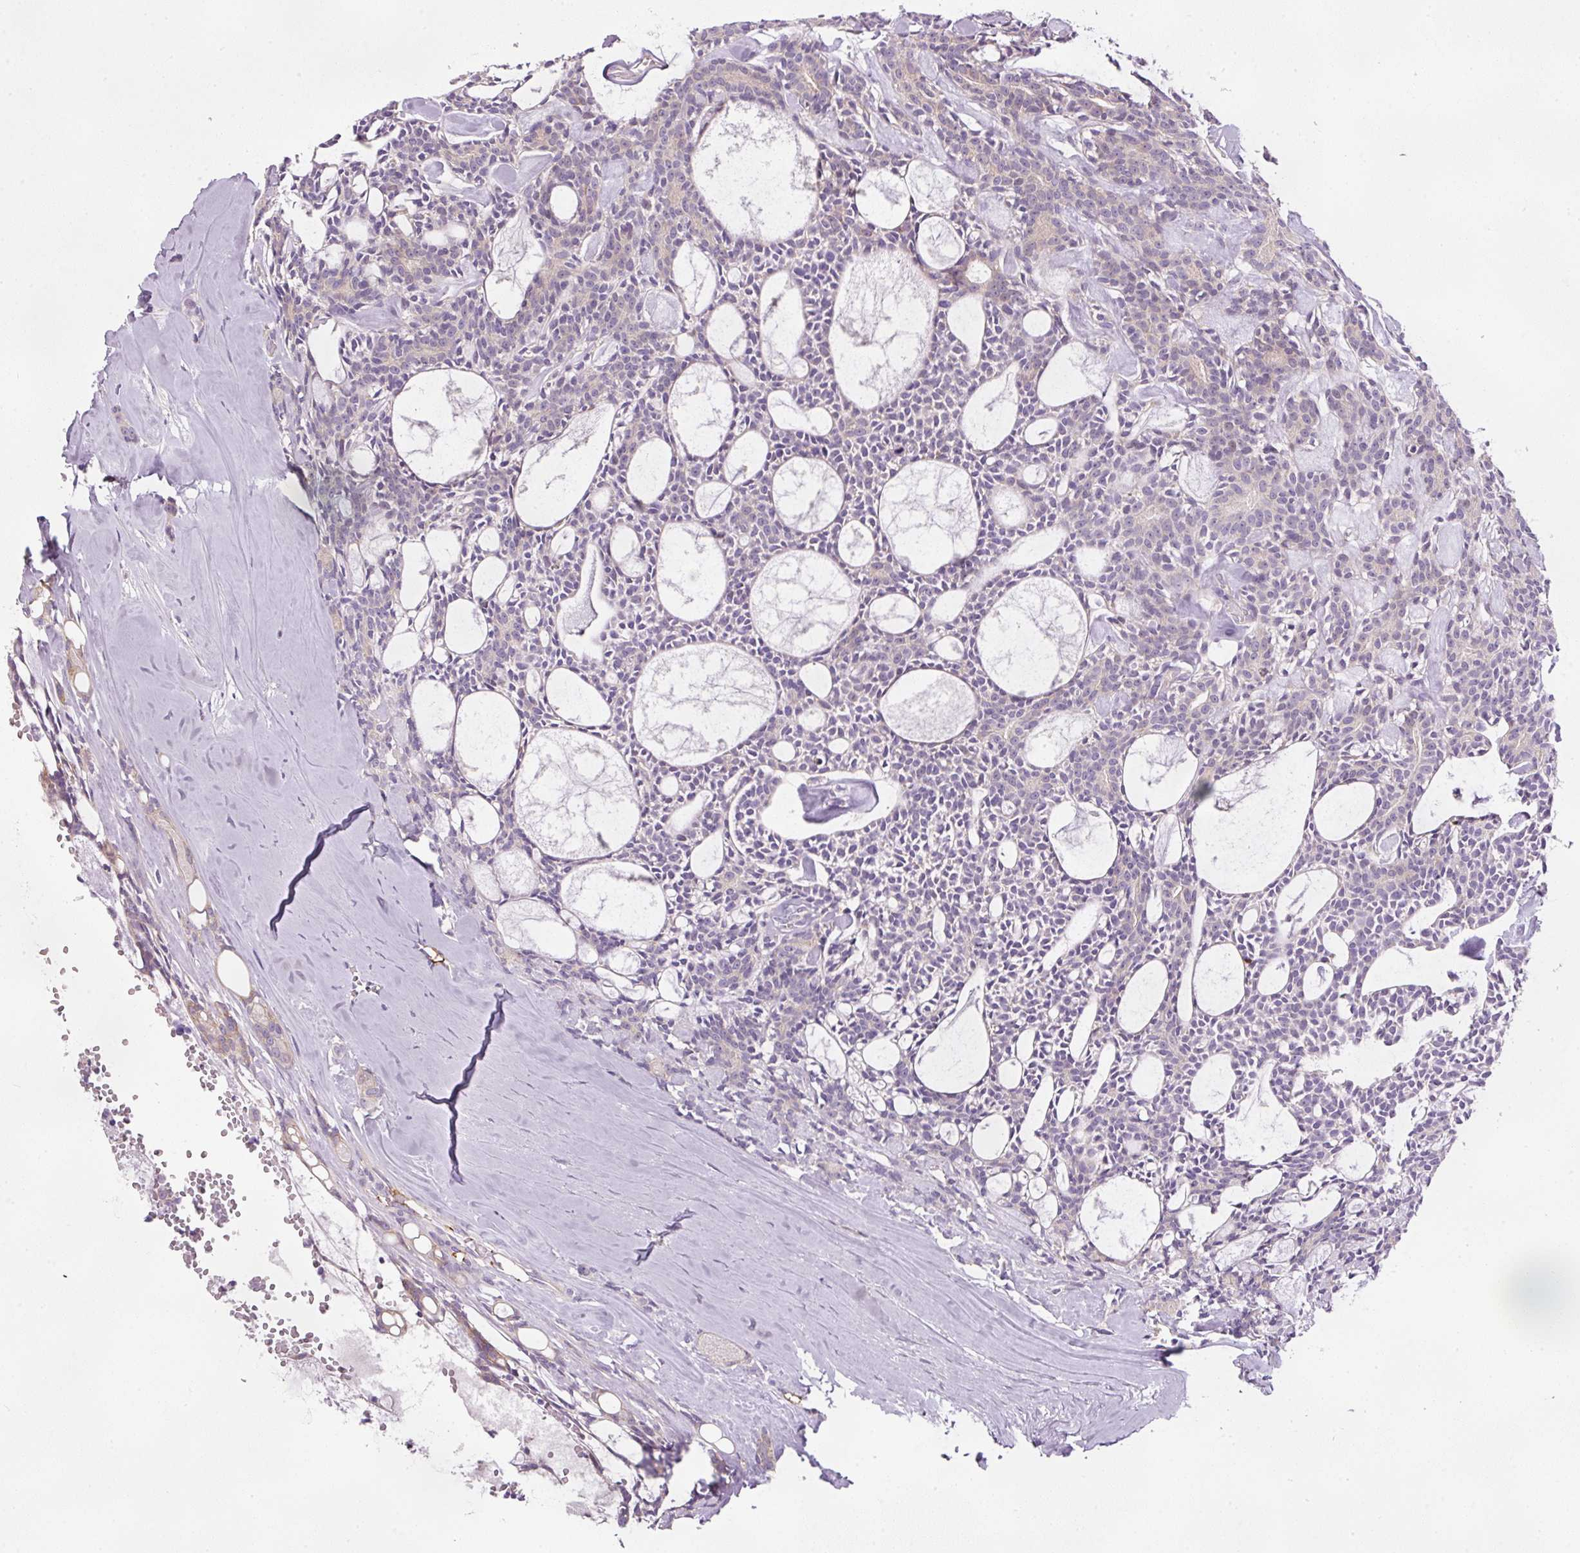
{"staining": {"intensity": "weak", "quantity": "<25%", "location": "cytoplasmic/membranous"}, "tissue": "head and neck cancer", "cell_type": "Tumor cells", "image_type": "cancer", "snomed": [{"axis": "morphology", "description": "Adenocarcinoma, NOS"}, {"axis": "topography", "description": "Salivary gland"}, {"axis": "topography", "description": "Head-Neck"}], "caption": "Immunohistochemistry histopathology image of human head and neck cancer stained for a protein (brown), which demonstrates no staining in tumor cells.", "gene": "KPNA5", "patient": {"sex": "male", "age": 55}}